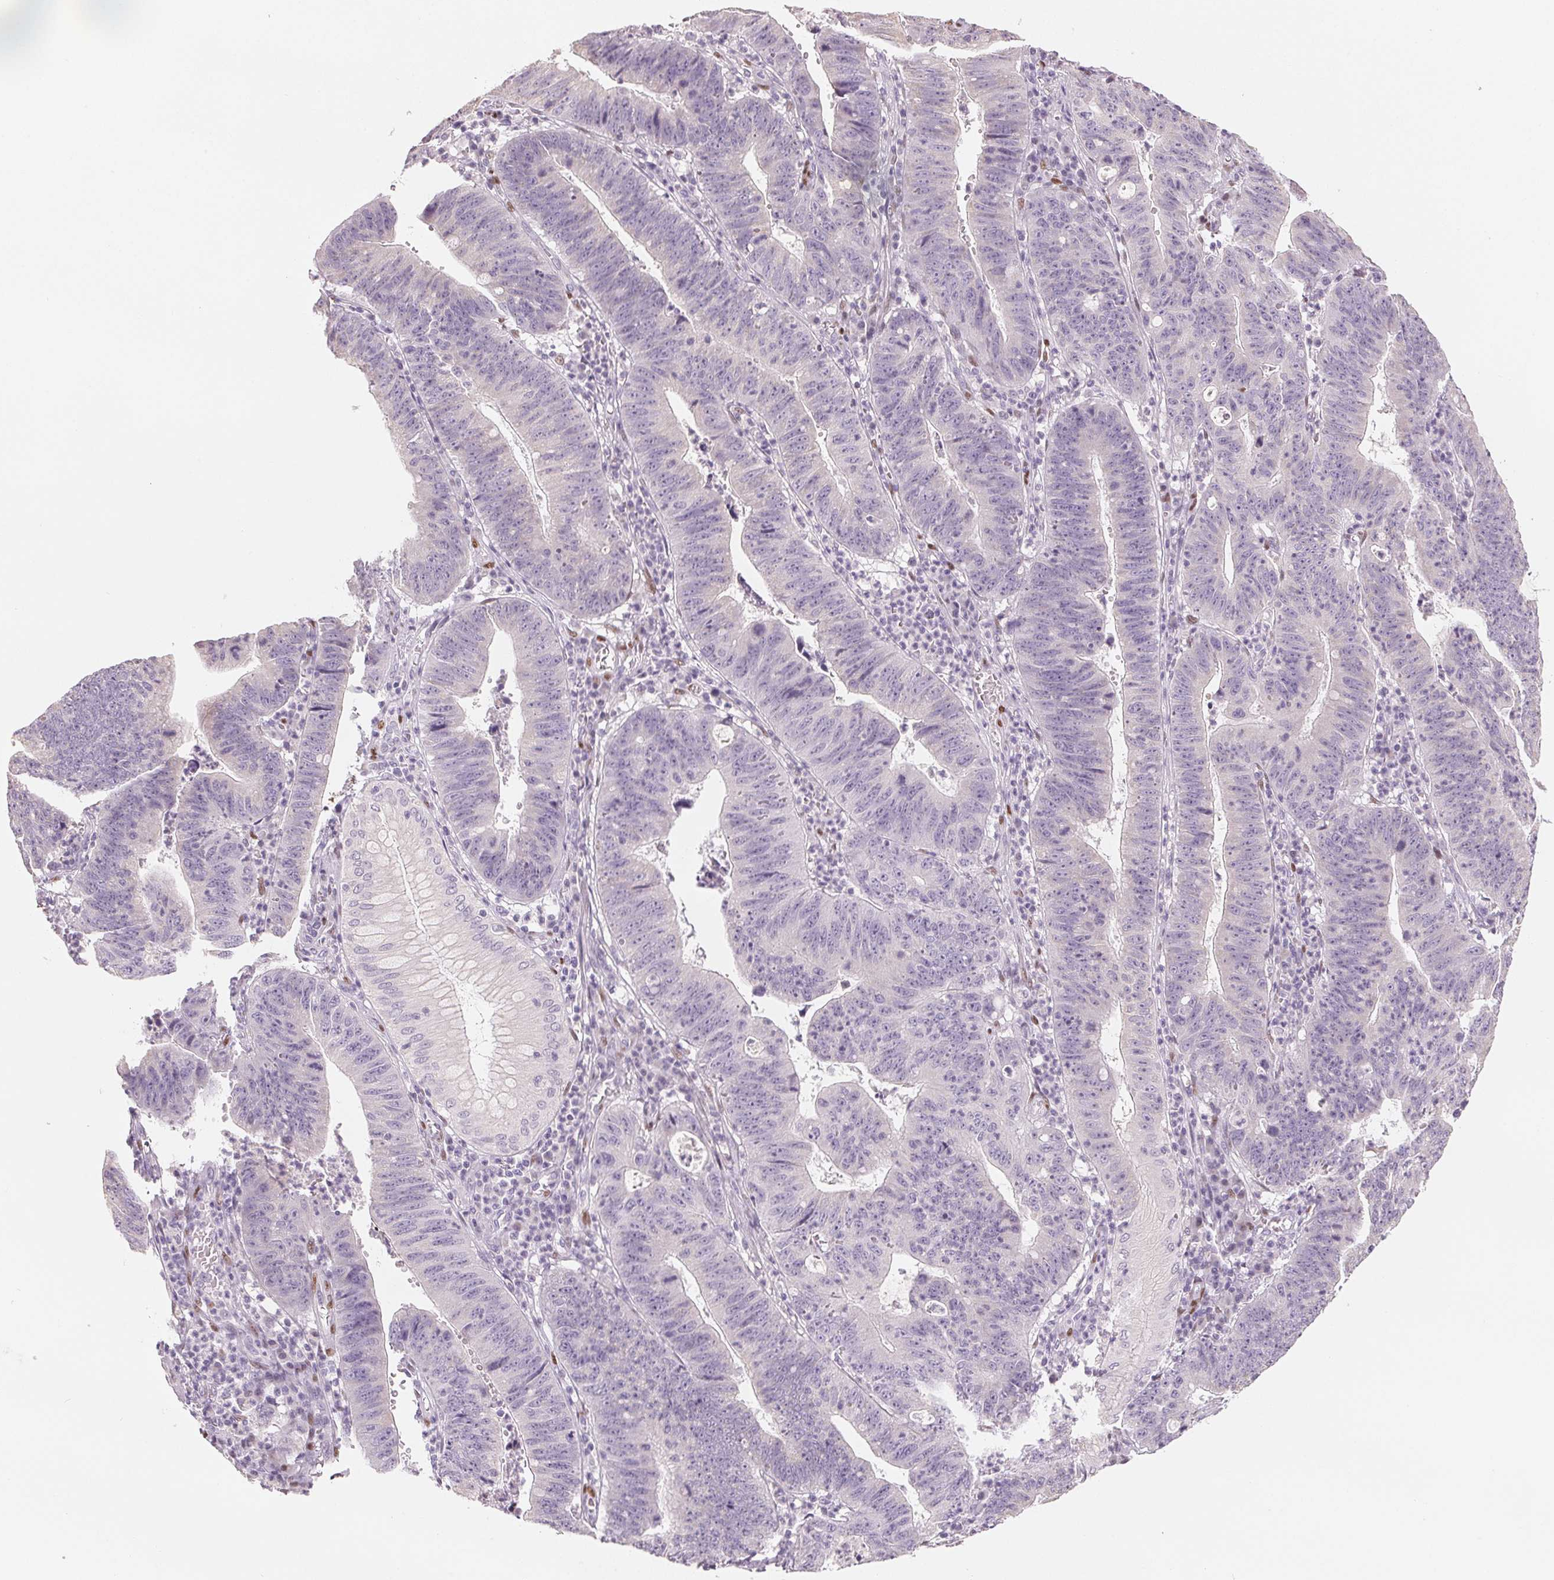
{"staining": {"intensity": "negative", "quantity": "none", "location": "none"}, "tissue": "stomach cancer", "cell_type": "Tumor cells", "image_type": "cancer", "snomed": [{"axis": "morphology", "description": "Adenocarcinoma, NOS"}, {"axis": "topography", "description": "Stomach"}], "caption": "DAB (3,3'-diaminobenzidine) immunohistochemical staining of stomach adenocarcinoma shows no significant positivity in tumor cells.", "gene": "SMARCD3", "patient": {"sex": "male", "age": 59}}